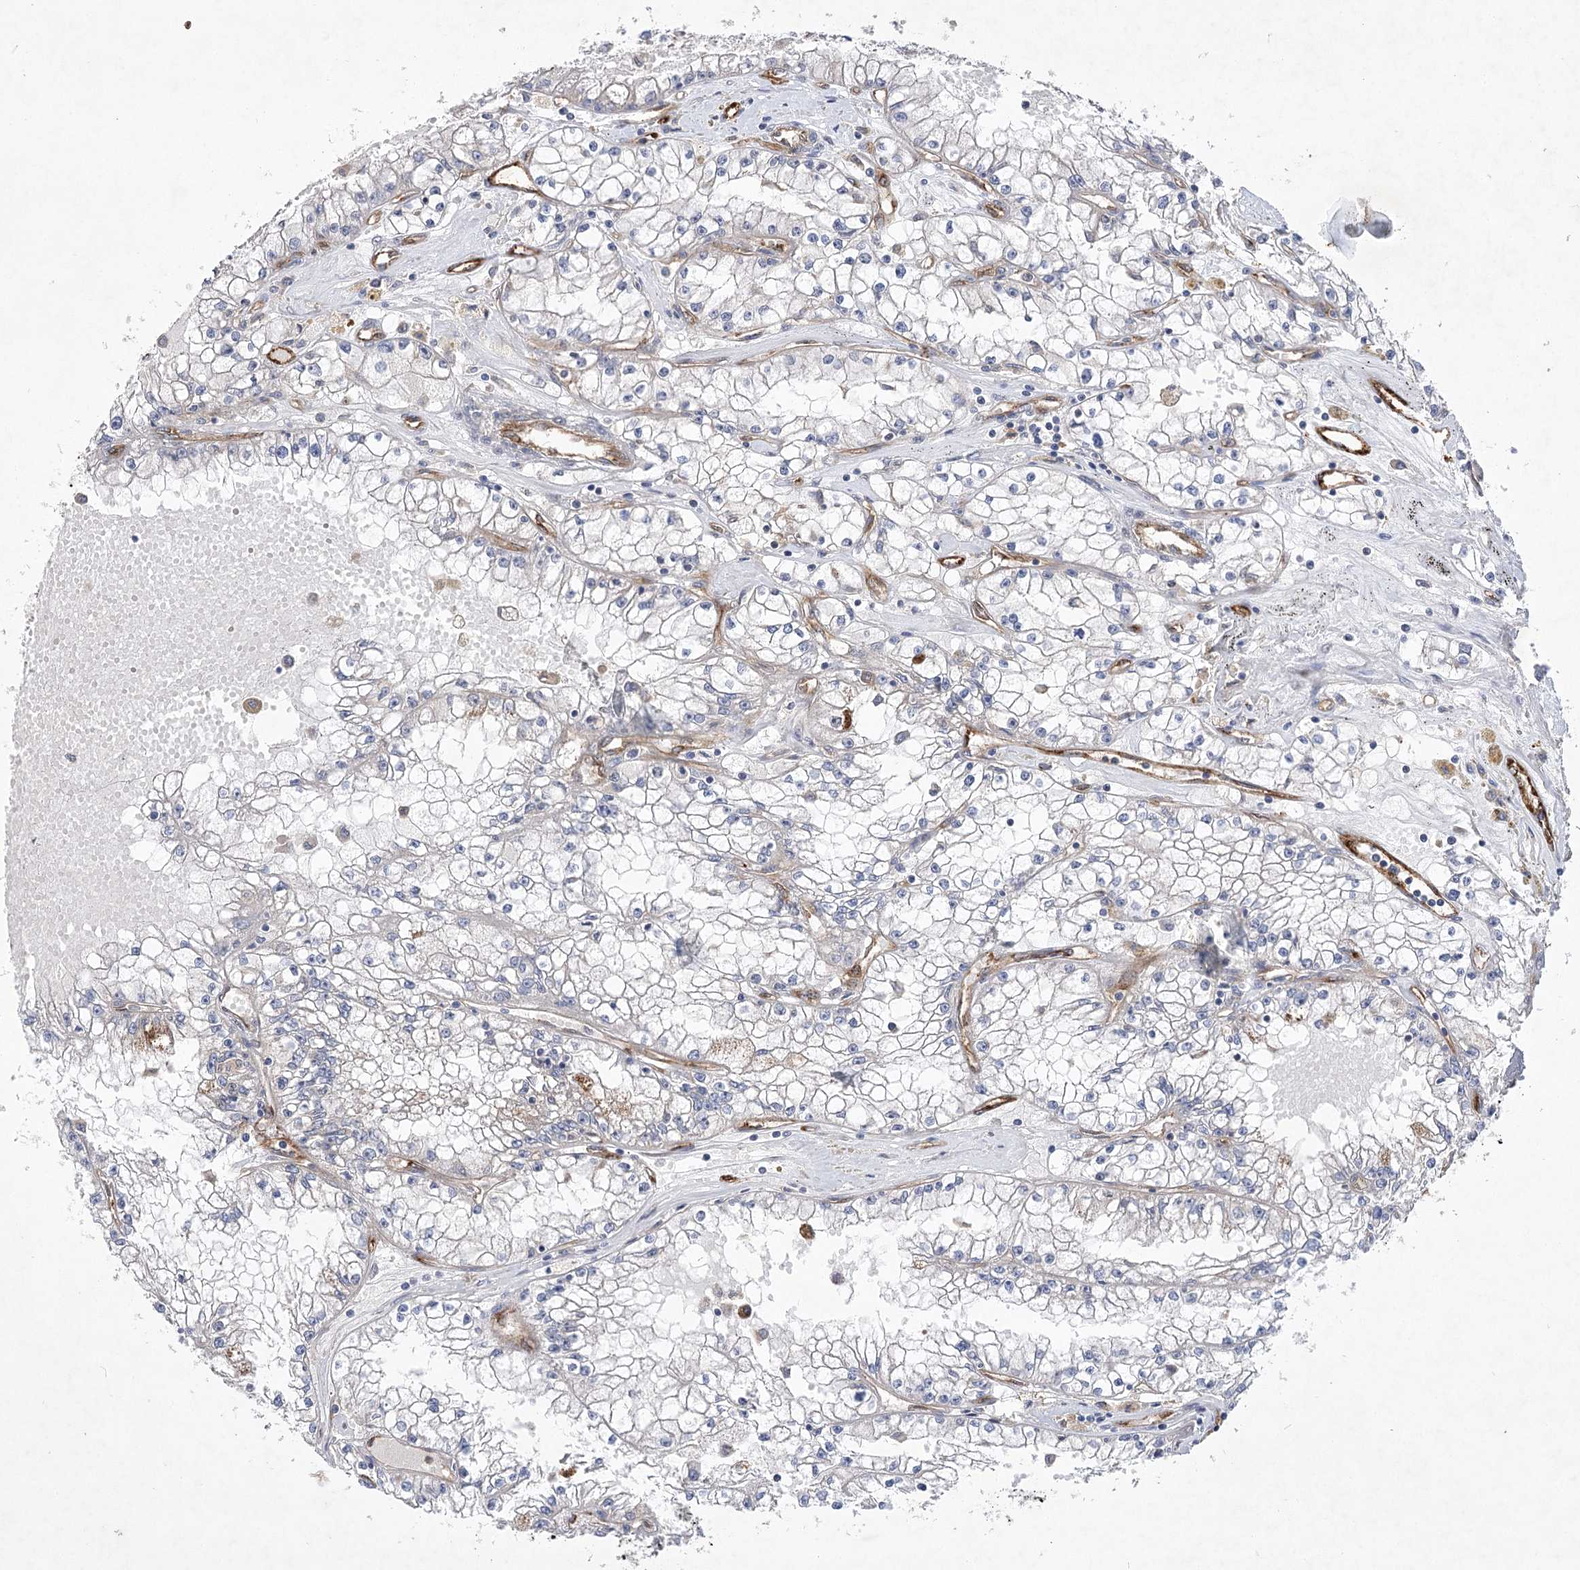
{"staining": {"intensity": "negative", "quantity": "none", "location": "none"}, "tissue": "renal cancer", "cell_type": "Tumor cells", "image_type": "cancer", "snomed": [{"axis": "morphology", "description": "Adenocarcinoma, NOS"}, {"axis": "topography", "description": "Kidney"}], "caption": "IHC micrograph of neoplastic tissue: human renal cancer (adenocarcinoma) stained with DAB displays no significant protein expression in tumor cells.", "gene": "ARHGAP31", "patient": {"sex": "male", "age": 56}}